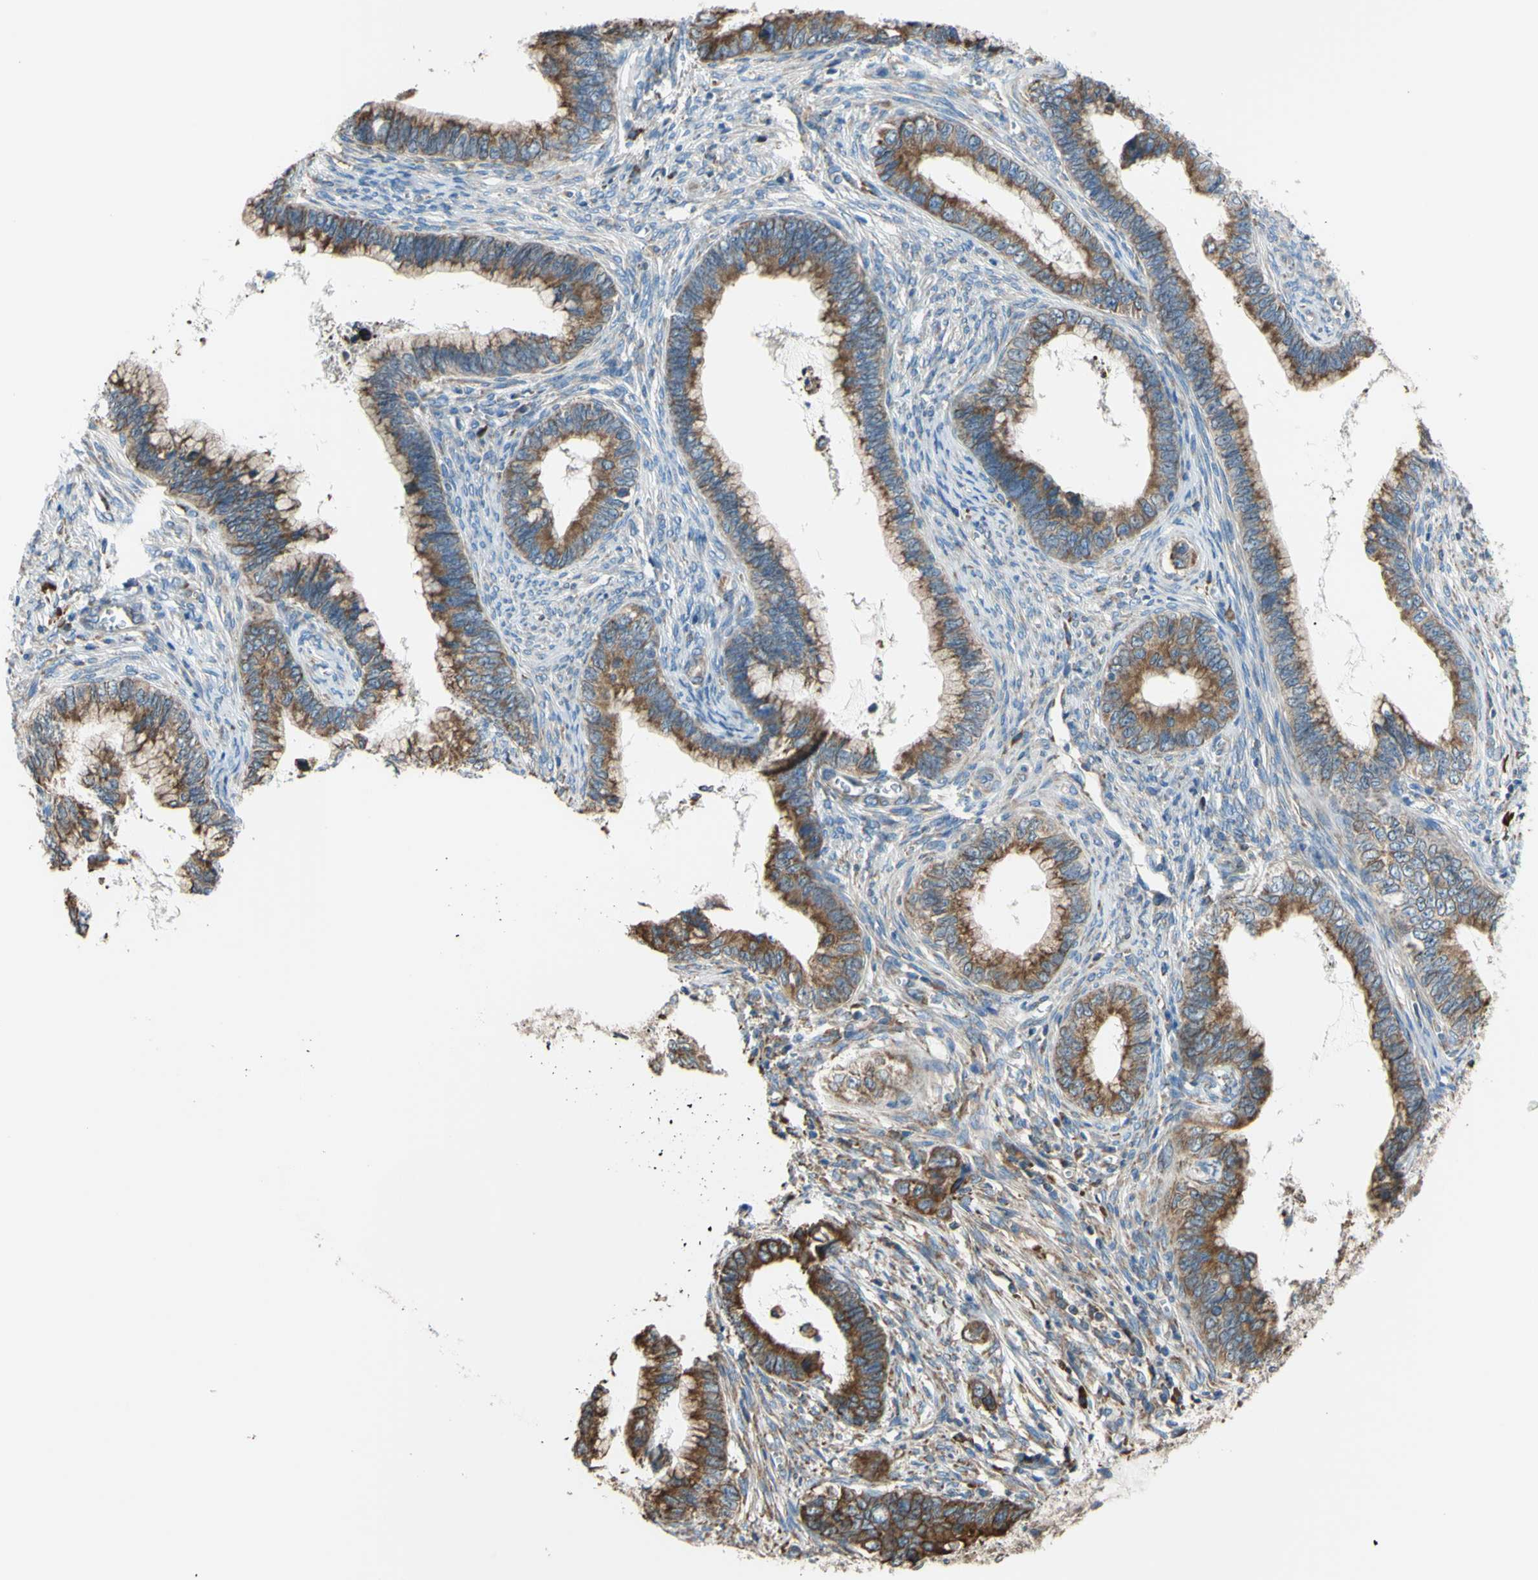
{"staining": {"intensity": "strong", "quantity": ">75%", "location": "cytoplasmic/membranous"}, "tissue": "cervical cancer", "cell_type": "Tumor cells", "image_type": "cancer", "snomed": [{"axis": "morphology", "description": "Adenocarcinoma, NOS"}, {"axis": "topography", "description": "Cervix"}], "caption": "This histopathology image shows immunohistochemistry (IHC) staining of human cervical cancer, with high strong cytoplasmic/membranous positivity in about >75% of tumor cells.", "gene": "BMF", "patient": {"sex": "female", "age": 44}}